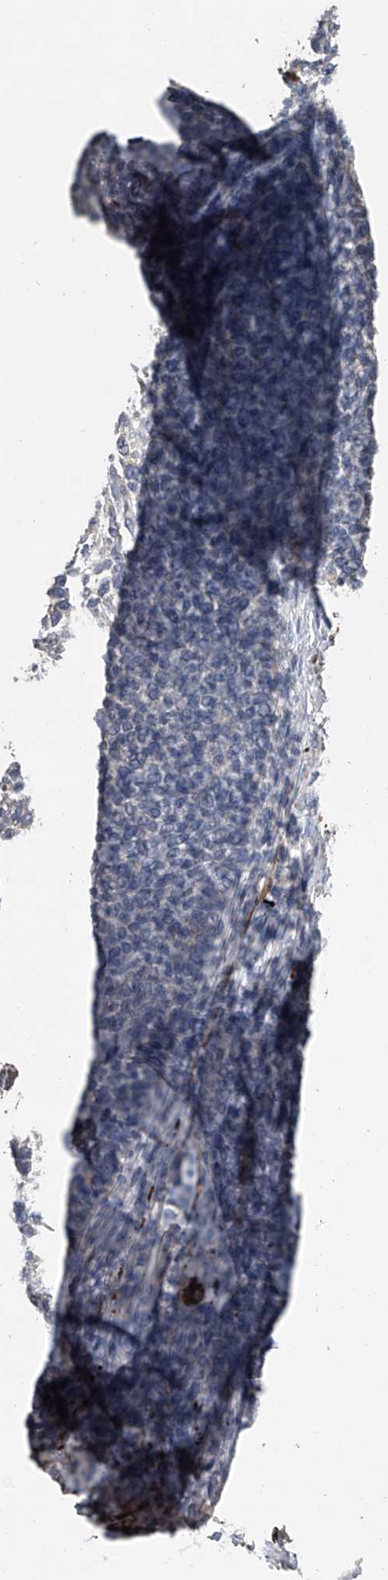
{"staining": {"intensity": "negative", "quantity": "none", "location": "none"}, "tissue": "skin cancer", "cell_type": "Tumor cells", "image_type": "cancer", "snomed": [{"axis": "morphology", "description": "Basal cell carcinoma"}, {"axis": "topography", "description": "Skin"}], "caption": "DAB immunohistochemical staining of skin basal cell carcinoma exhibits no significant expression in tumor cells. Brightfield microscopy of immunohistochemistry (IHC) stained with DAB (3,3'-diaminobenzidine) (brown) and hematoxylin (blue), captured at high magnification.", "gene": "DOCK9", "patient": {"sex": "female", "age": 84}}